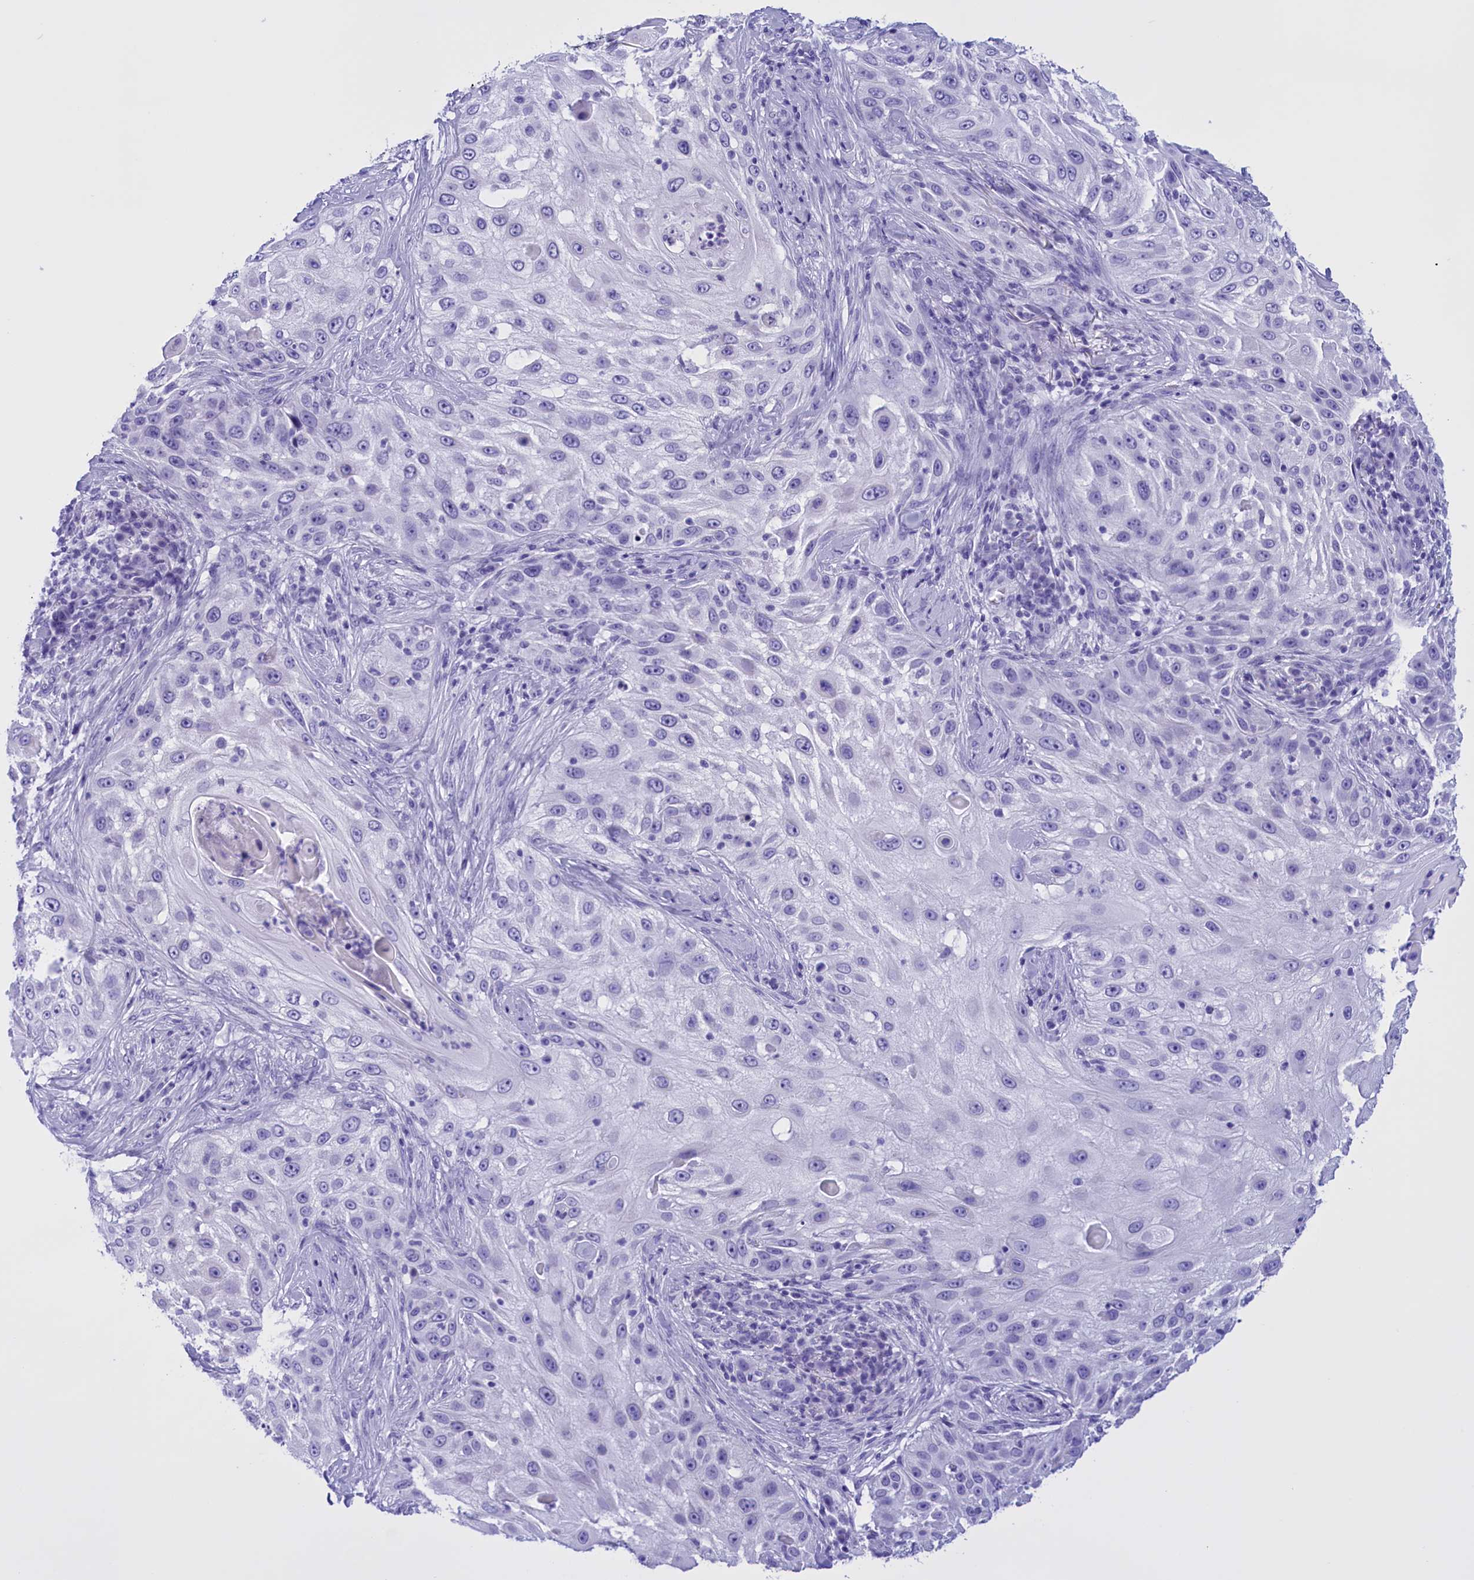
{"staining": {"intensity": "negative", "quantity": "none", "location": "none"}, "tissue": "skin cancer", "cell_type": "Tumor cells", "image_type": "cancer", "snomed": [{"axis": "morphology", "description": "Squamous cell carcinoma, NOS"}, {"axis": "topography", "description": "Skin"}], "caption": "IHC of human squamous cell carcinoma (skin) displays no positivity in tumor cells.", "gene": "BRI3", "patient": {"sex": "female", "age": 44}}